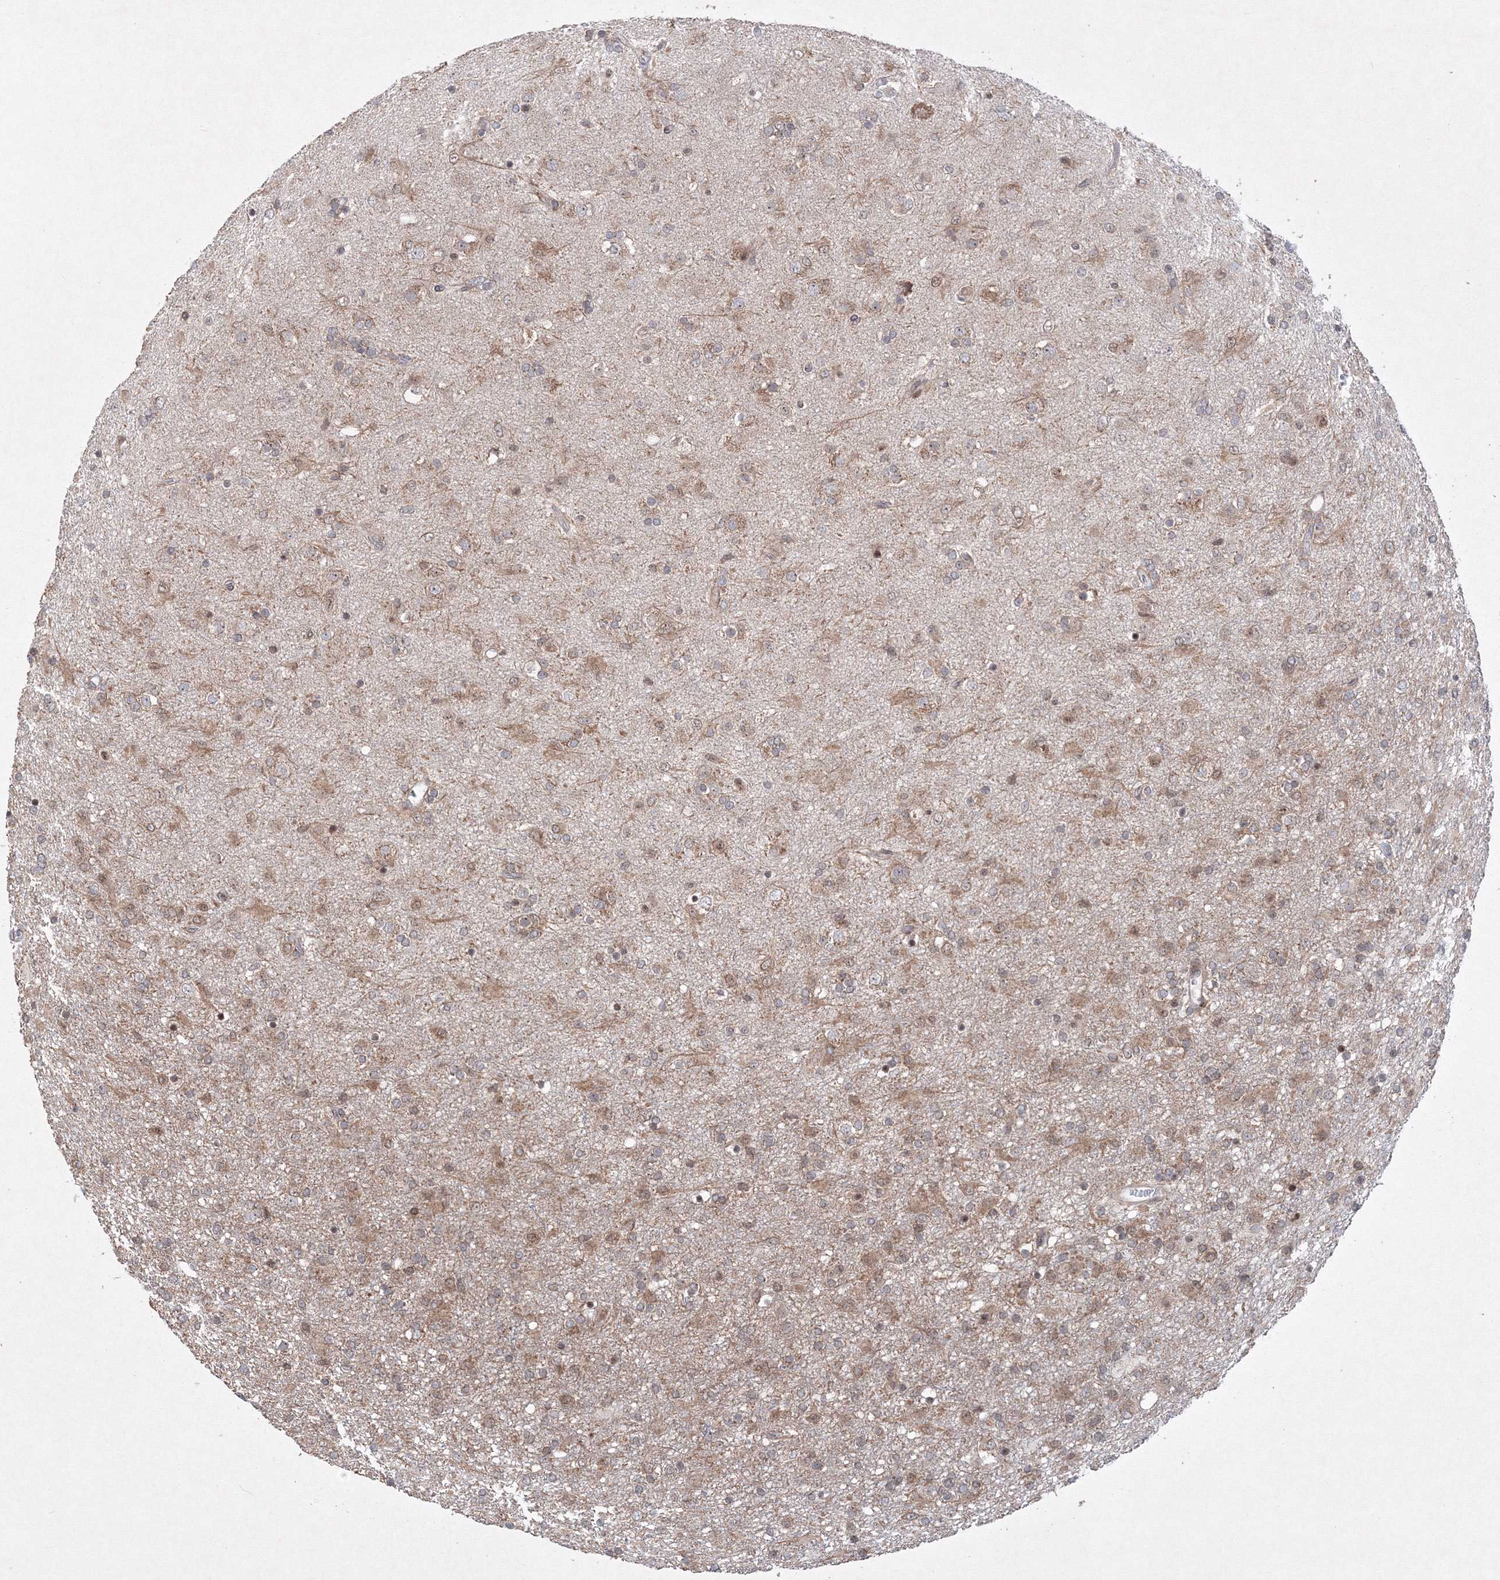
{"staining": {"intensity": "weak", "quantity": ">75%", "location": "cytoplasmic/membranous"}, "tissue": "glioma", "cell_type": "Tumor cells", "image_type": "cancer", "snomed": [{"axis": "morphology", "description": "Glioma, malignant, Low grade"}, {"axis": "topography", "description": "Brain"}], "caption": "A low amount of weak cytoplasmic/membranous staining is present in approximately >75% of tumor cells in glioma tissue. The protein of interest is stained brown, and the nuclei are stained in blue (DAB (3,3'-diaminobenzidine) IHC with brightfield microscopy, high magnification).", "gene": "MKRN2", "patient": {"sex": "male", "age": 65}}